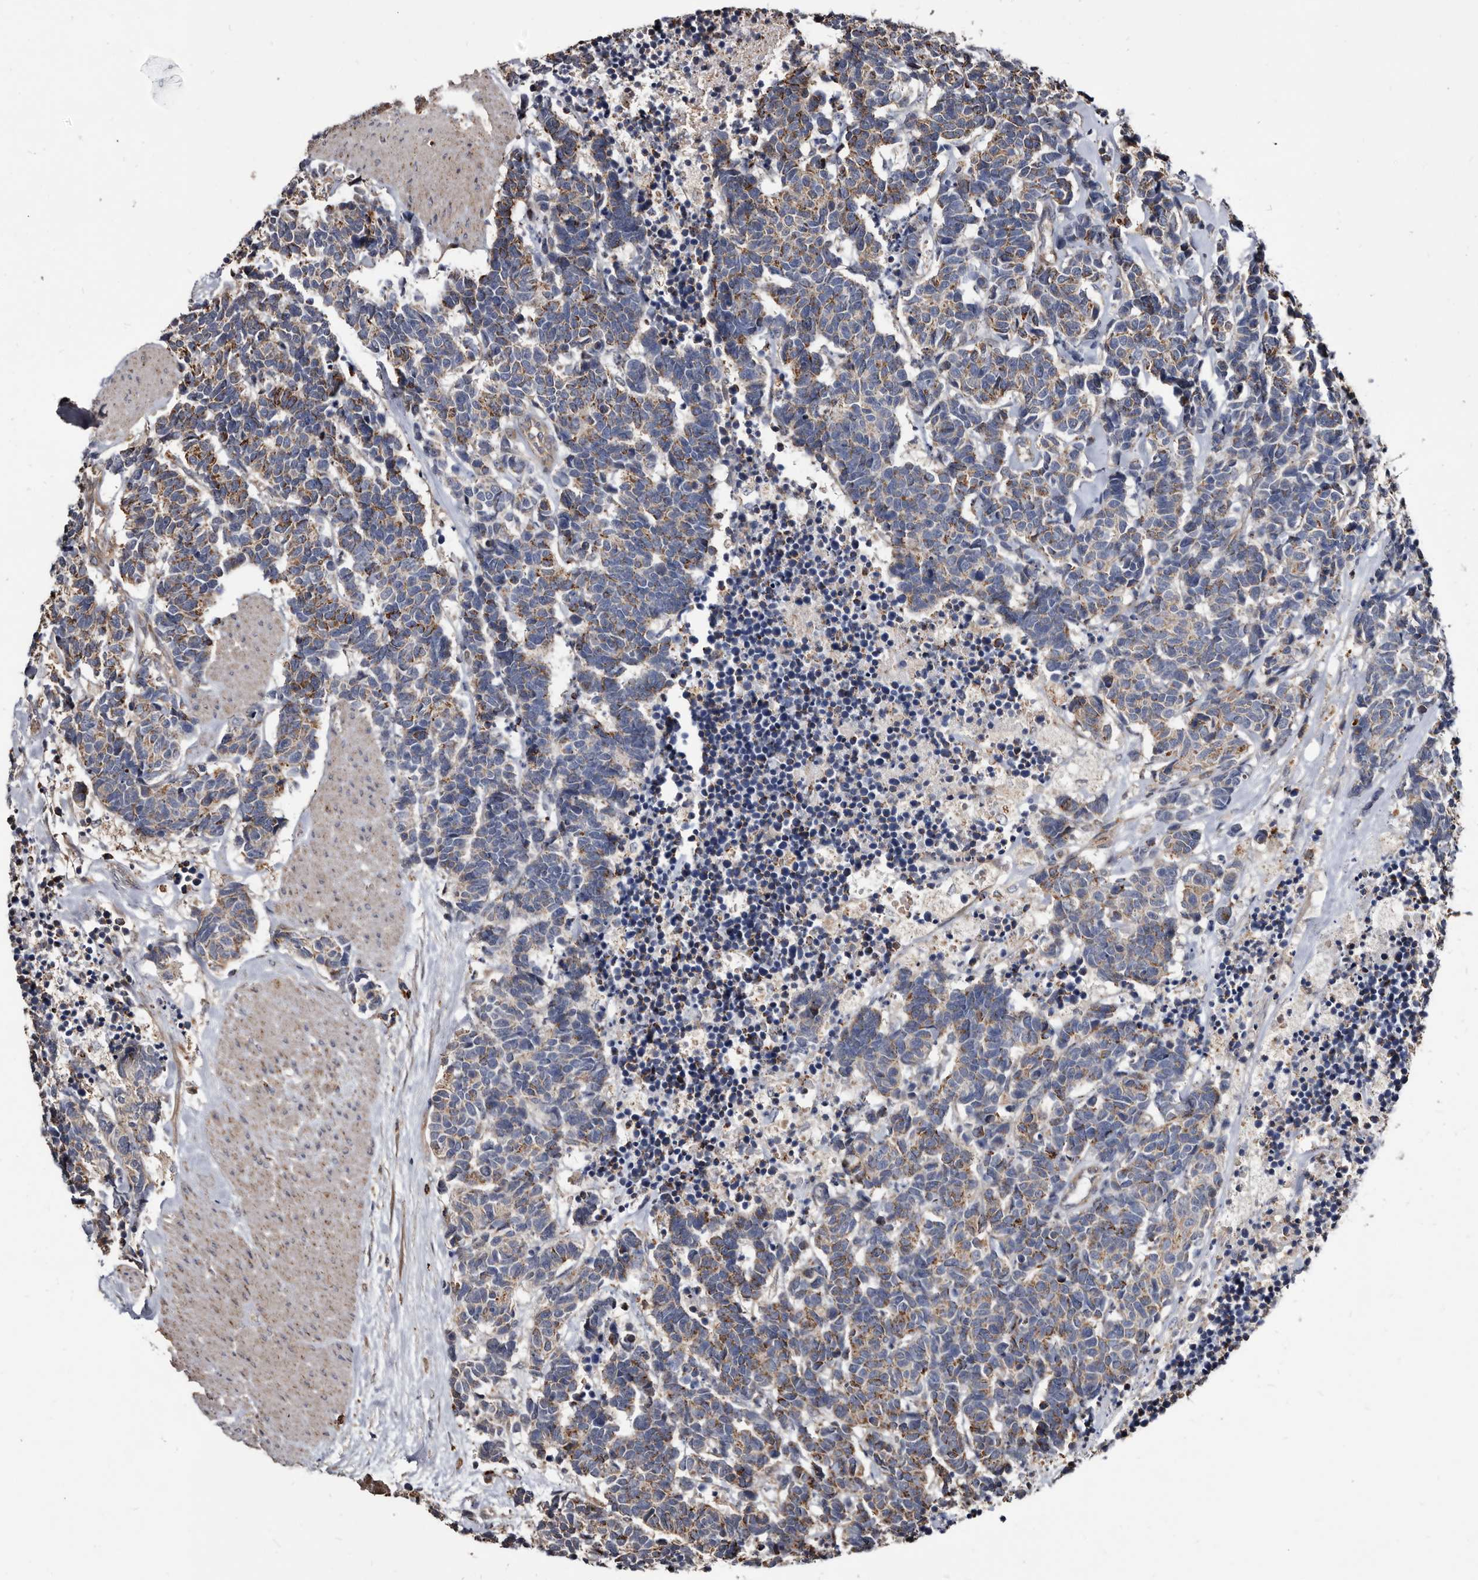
{"staining": {"intensity": "moderate", "quantity": ">75%", "location": "cytoplasmic/membranous"}, "tissue": "carcinoid", "cell_type": "Tumor cells", "image_type": "cancer", "snomed": [{"axis": "morphology", "description": "Carcinoma, NOS"}, {"axis": "morphology", "description": "Carcinoid, malignant, NOS"}, {"axis": "topography", "description": "Urinary bladder"}], "caption": "Approximately >75% of tumor cells in human carcinoma display moderate cytoplasmic/membranous protein expression as visualized by brown immunohistochemical staining.", "gene": "CTSA", "patient": {"sex": "male", "age": 57}}